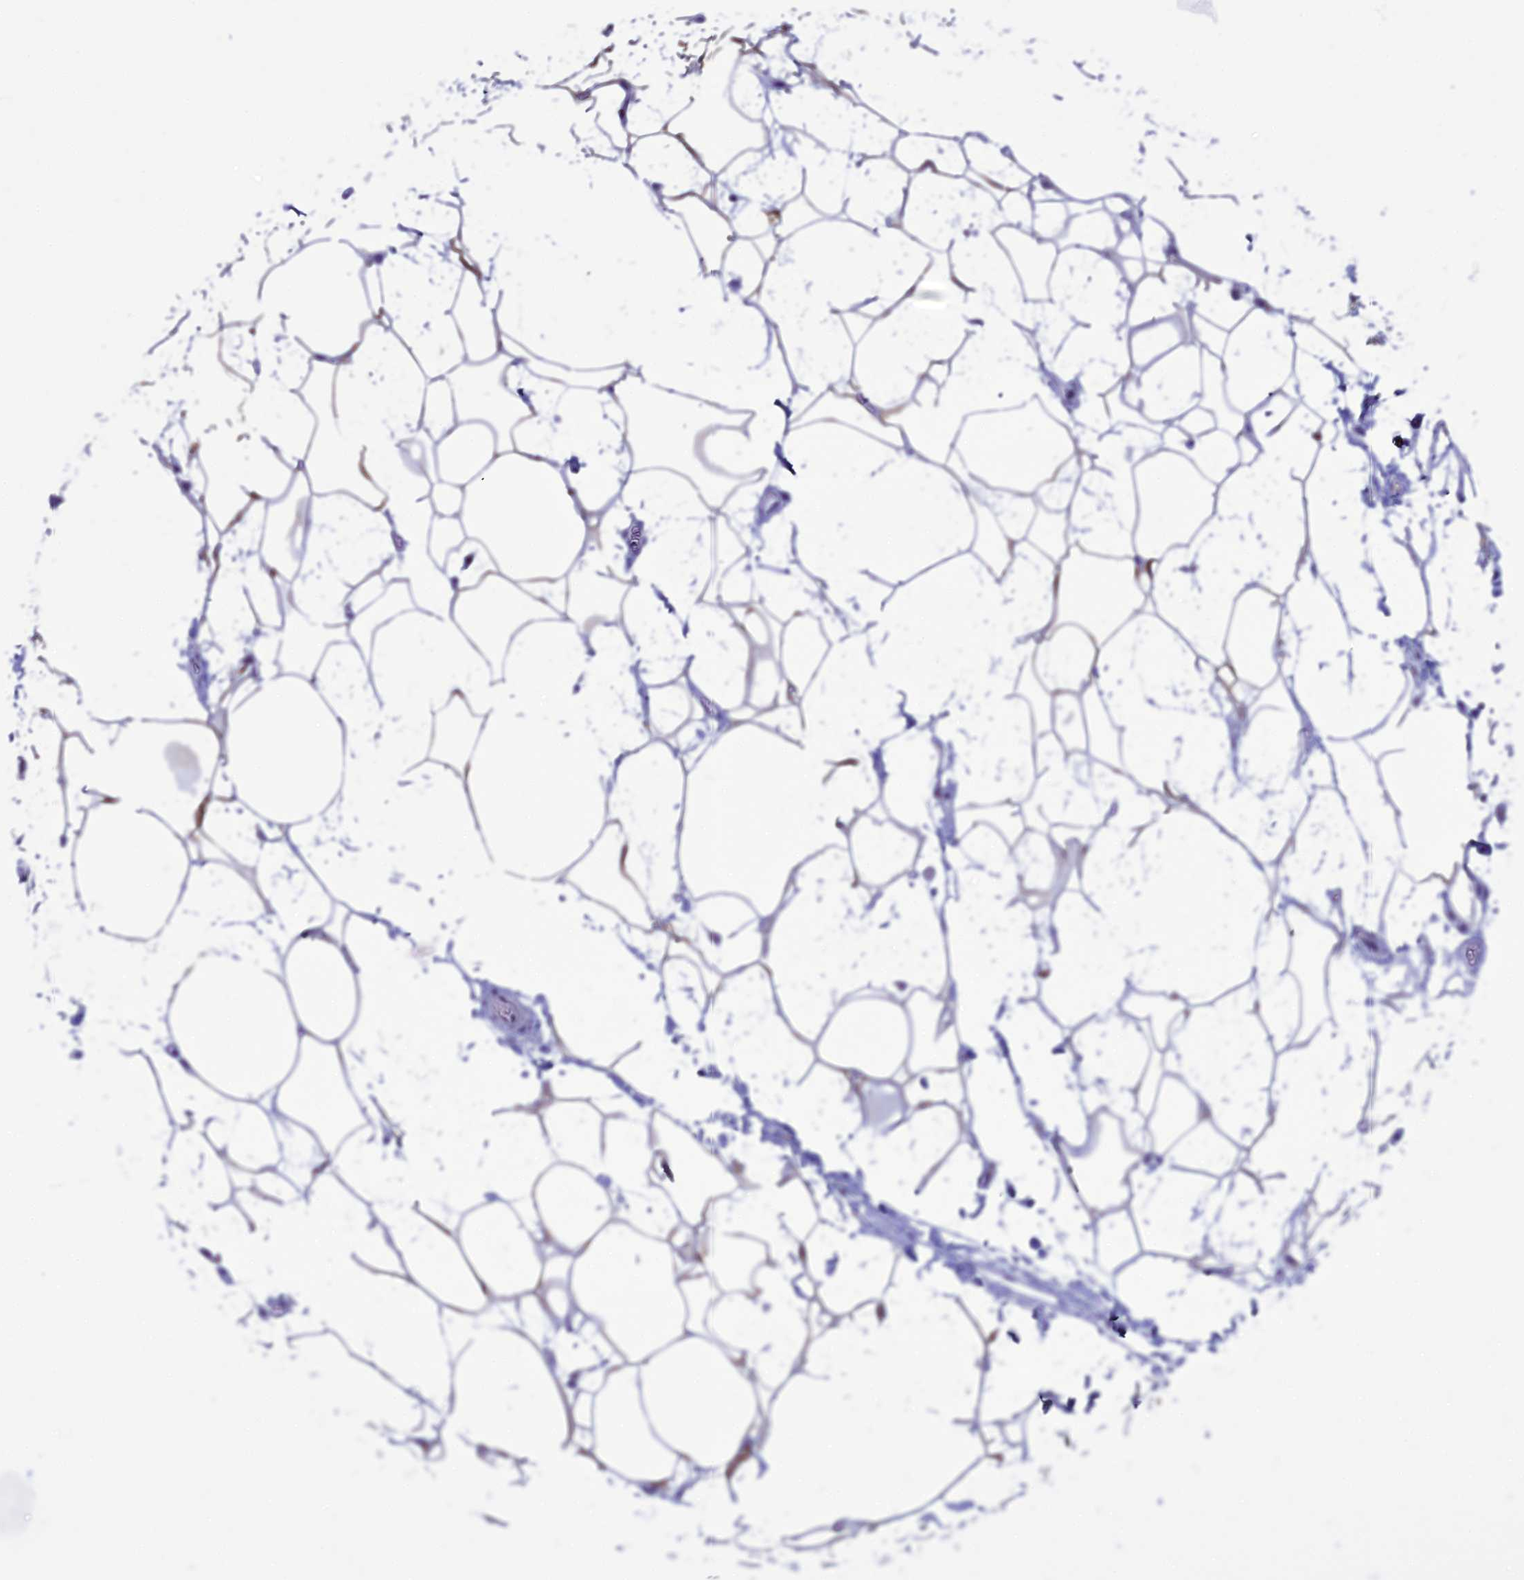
{"staining": {"intensity": "negative", "quantity": "none", "location": "none"}, "tissue": "adipose tissue", "cell_type": "Adipocytes", "image_type": "normal", "snomed": [{"axis": "morphology", "description": "Normal tissue, NOS"}, {"axis": "morphology", "description": "Adenocarcinoma, NOS"}, {"axis": "topography", "description": "Rectum"}, {"axis": "topography", "description": "Vagina"}, {"axis": "topography", "description": "Peripheral nerve tissue"}], "caption": "Immunohistochemistry (IHC) of benign human adipose tissue shows no expression in adipocytes.", "gene": "CFAP210", "patient": {"sex": "female", "age": 71}}